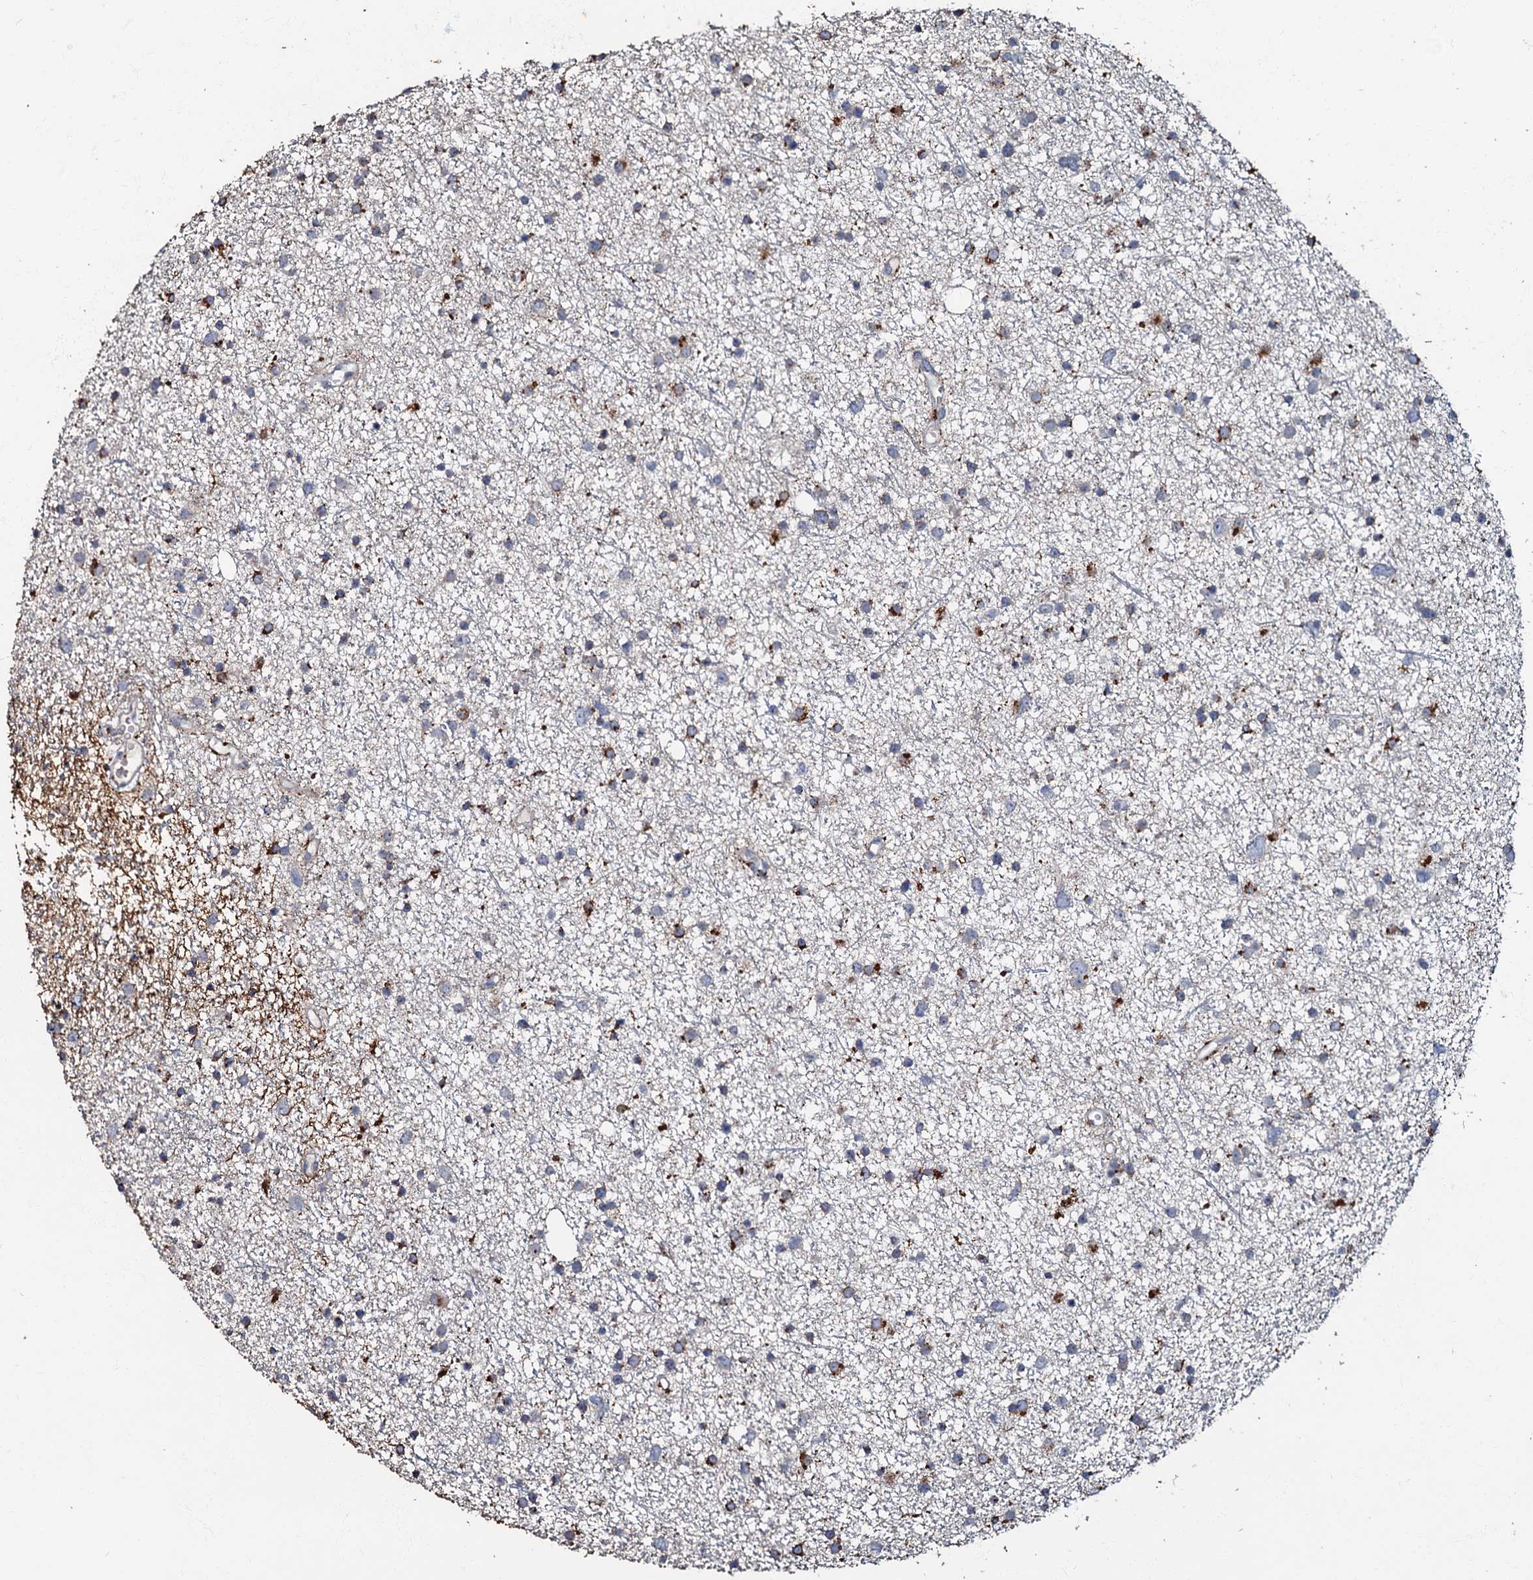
{"staining": {"intensity": "moderate", "quantity": "25%-75%", "location": "cytoplasmic/membranous"}, "tissue": "glioma", "cell_type": "Tumor cells", "image_type": "cancer", "snomed": [{"axis": "morphology", "description": "Glioma, malignant, Low grade"}, {"axis": "topography", "description": "Cerebral cortex"}], "caption": "DAB (3,3'-diaminobenzidine) immunohistochemical staining of malignant glioma (low-grade) displays moderate cytoplasmic/membranous protein positivity in about 25%-75% of tumor cells.", "gene": "MANSC4", "patient": {"sex": "female", "age": 39}}